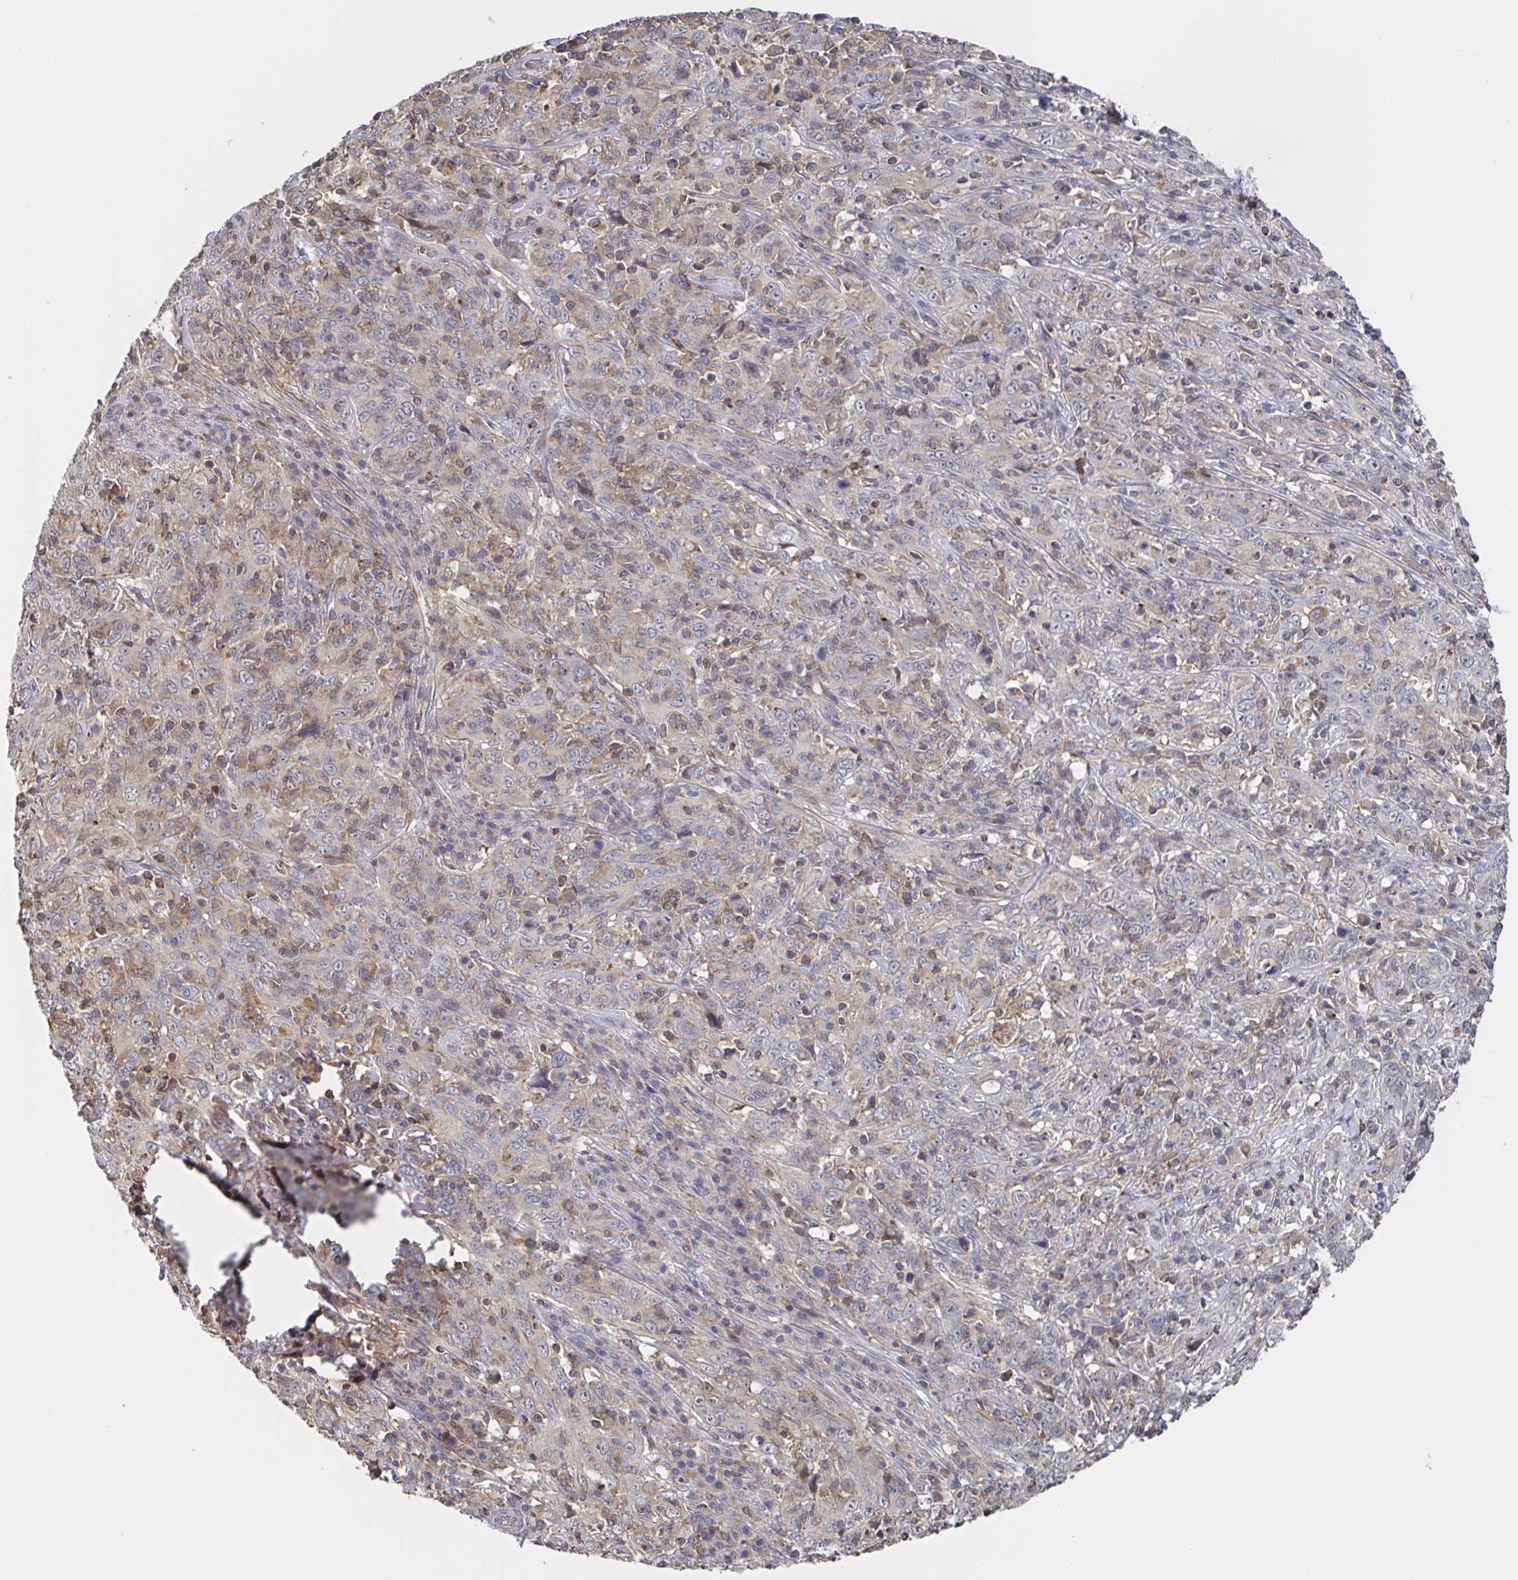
{"staining": {"intensity": "negative", "quantity": "none", "location": "none"}, "tissue": "cervical cancer", "cell_type": "Tumor cells", "image_type": "cancer", "snomed": [{"axis": "morphology", "description": "Squamous cell carcinoma, NOS"}, {"axis": "topography", "description": "Cervix"}], "caption": "This is an immunohistochemistry (IHC) histopathology image of squamous cell carcinoma (cervical). There is no positivity in tumor cells.", "gene": "DHRS12", "patient": {"sex": "female", "age": 46}}